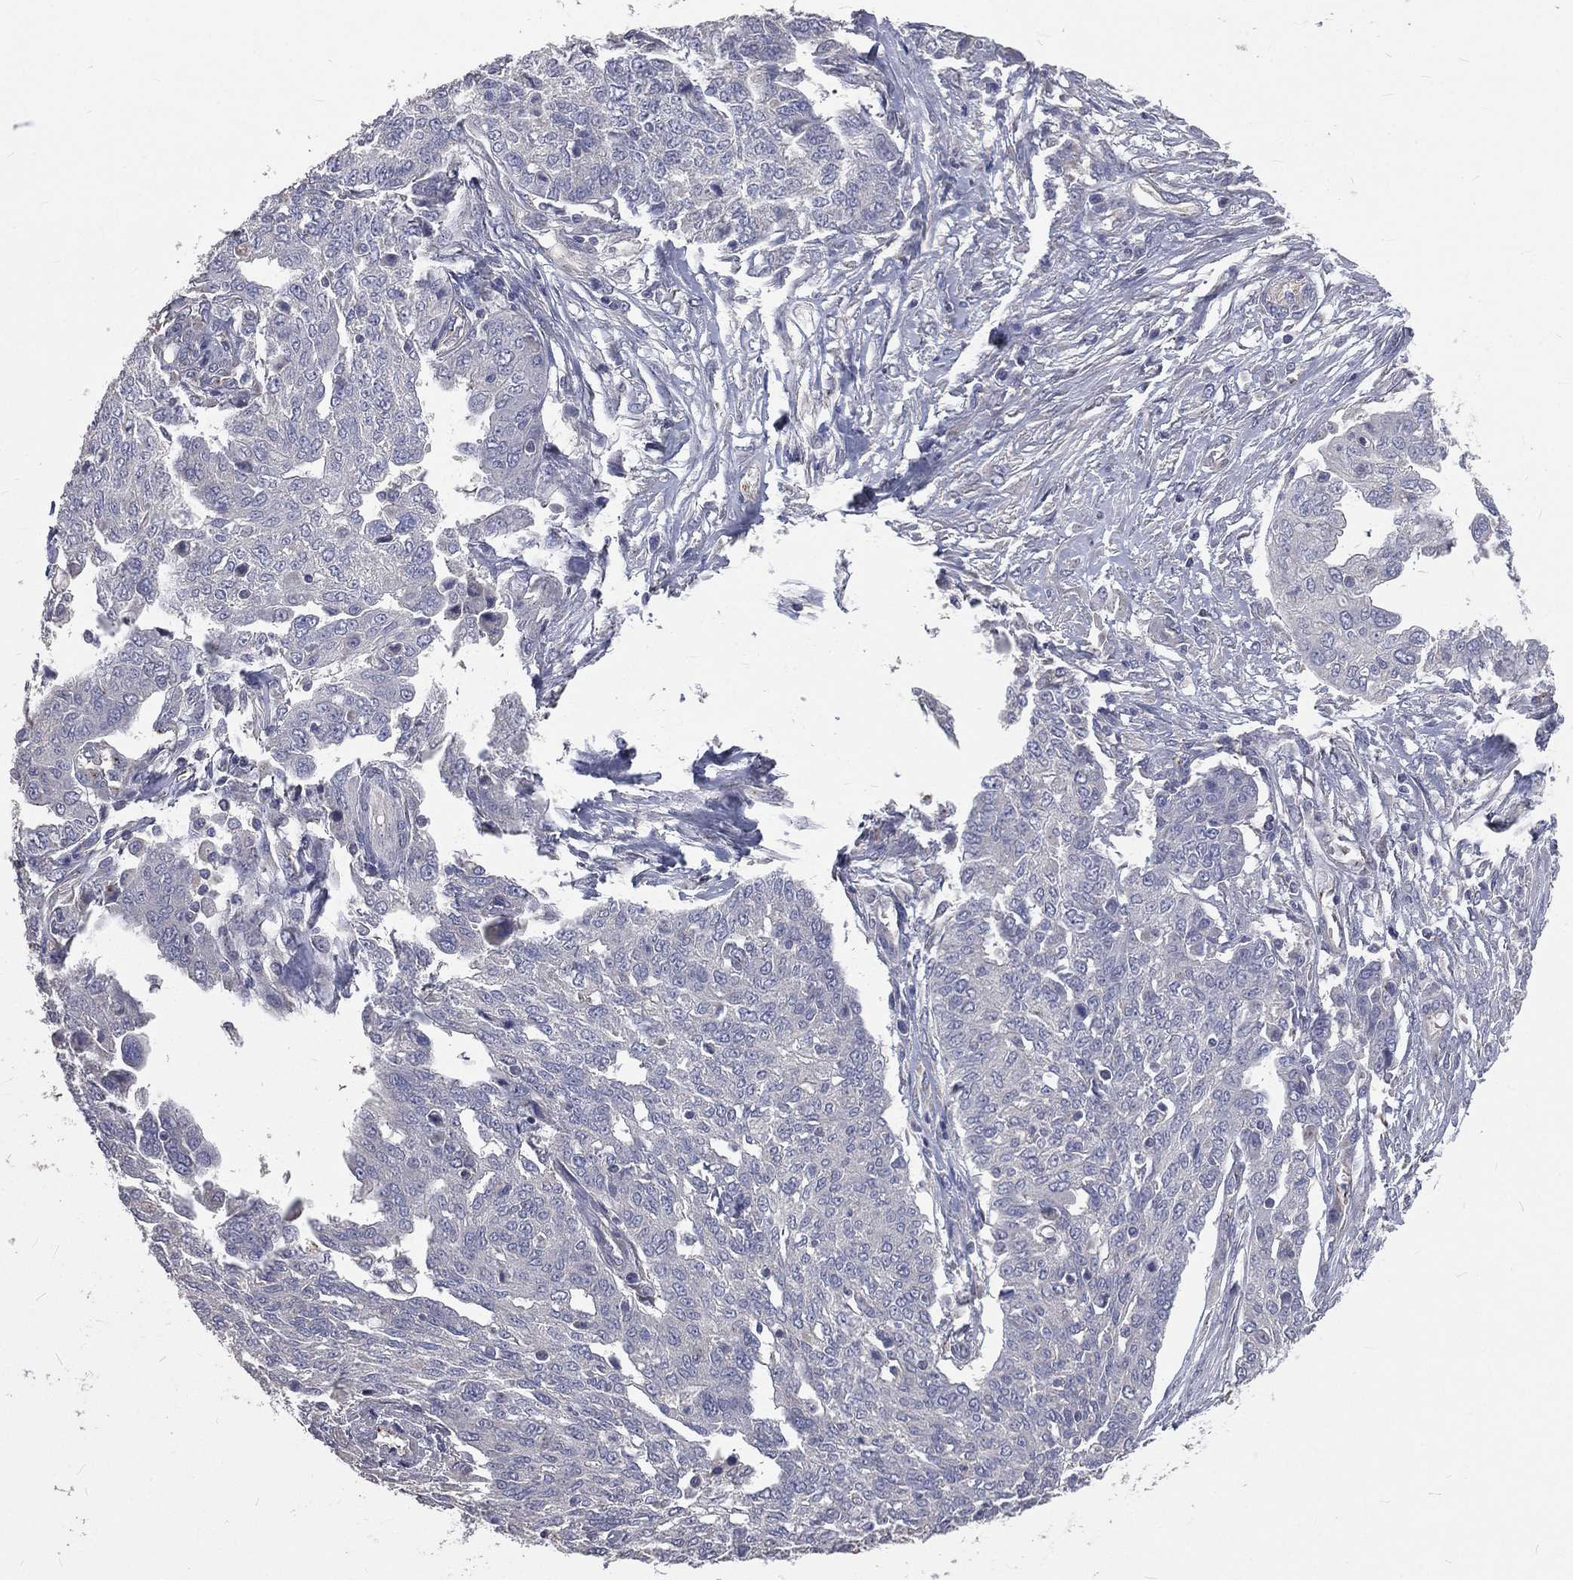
{"staining": {"intensity": "negative", "quantity": "none", "location": "none"}, "tissue": "ovarian cancer", "cell_type": "Tumor cells", "image_type": "cancer", "snomed": [{"axis": "morphology", "description": "Cystadenocarcinoma, serous, NOS"}, {"axis": "topography", "description": "Ovary"}], "caption": "DAB (3,3'-diaminobenzidine) immunohistochemical staining of ovarian serous cystadenocarcinoma shows no significant expression in tumor cells.", "gene": "CROCC", "patient": {"sex": "female", "age": 67}}